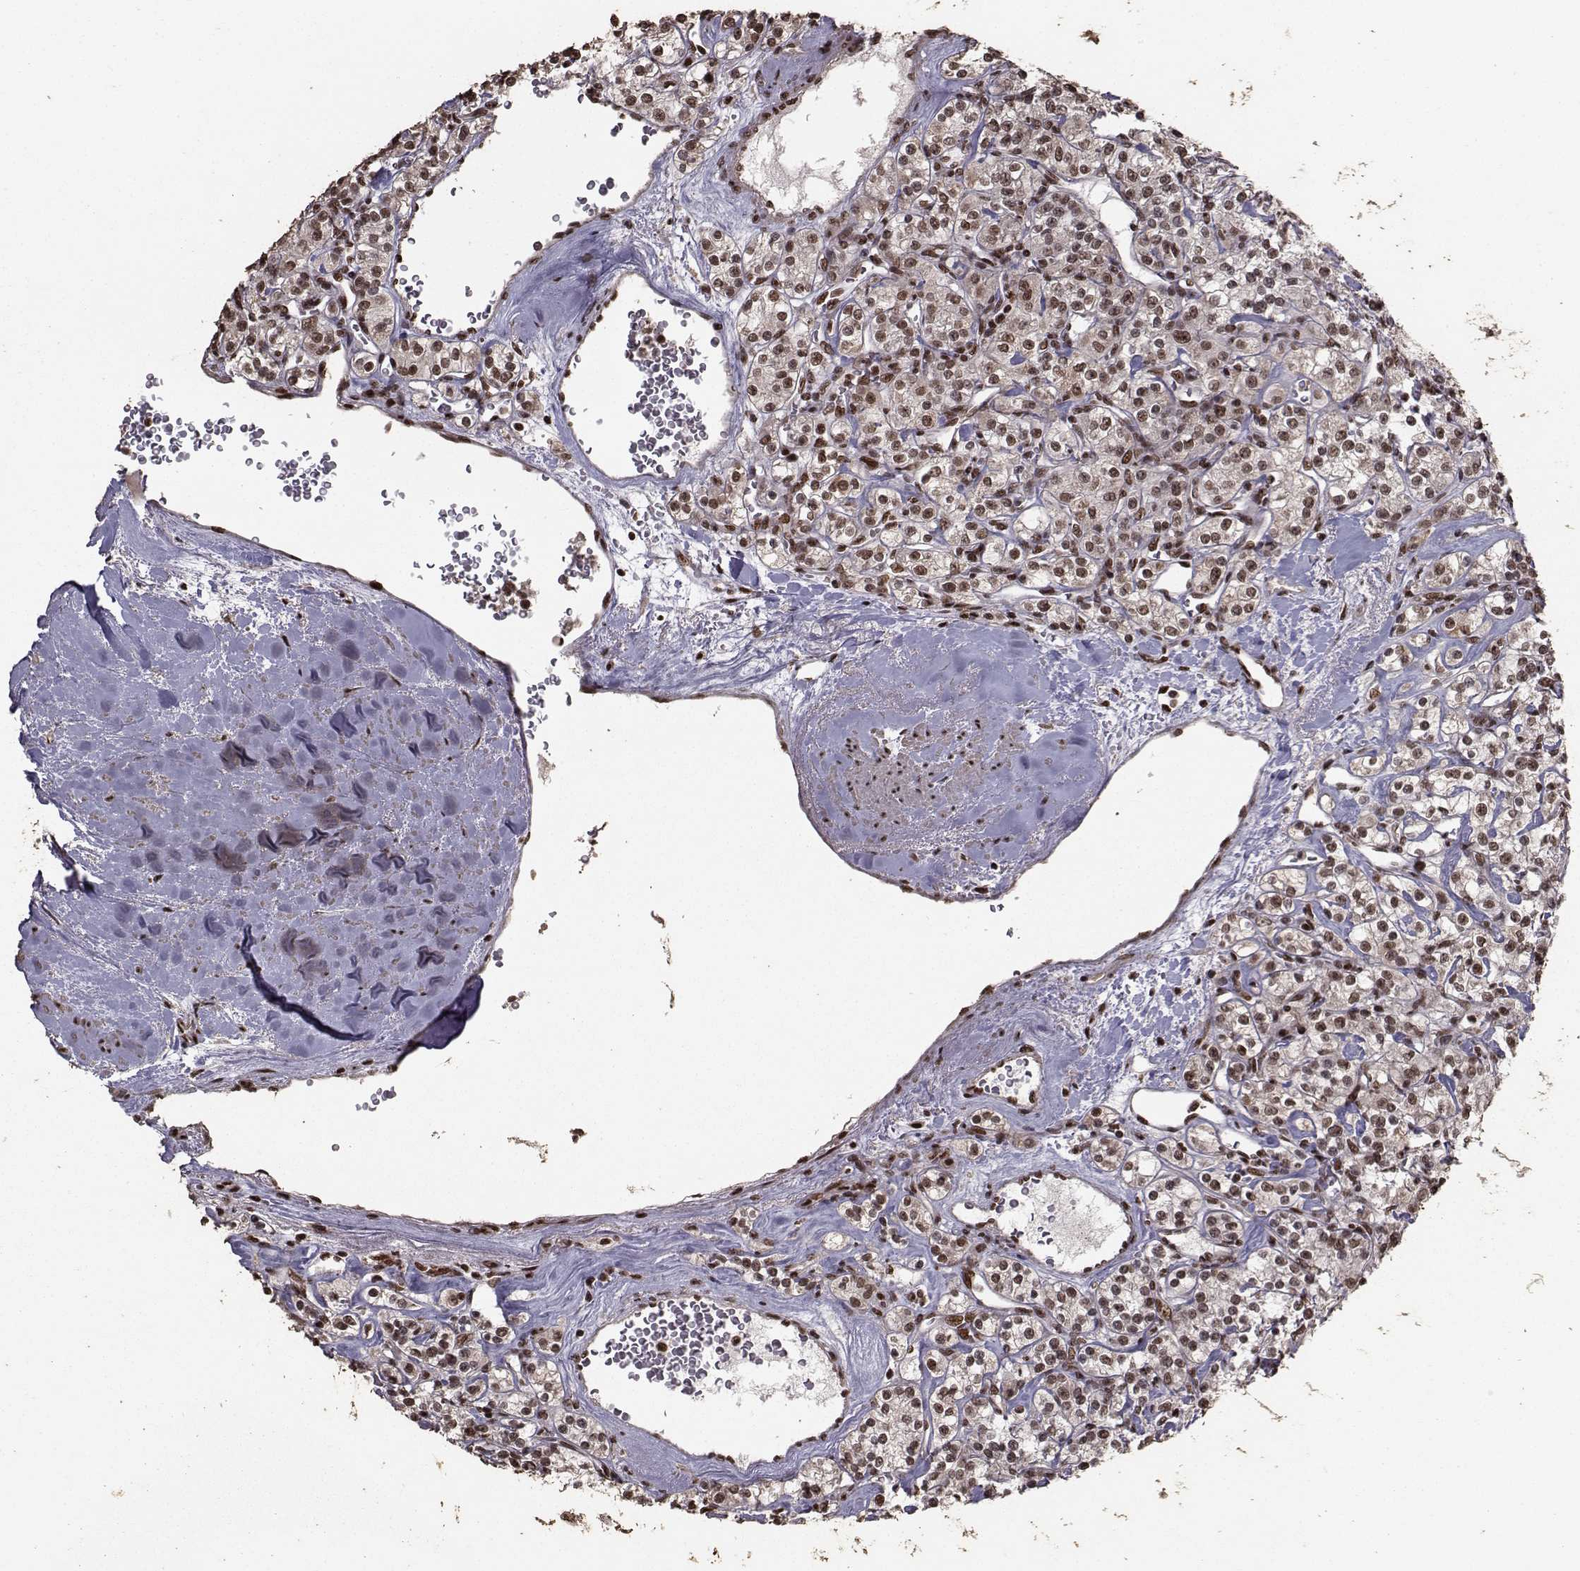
{"staining": {"intensity": "strong", "quantity": ">75%", "location": "cytoplasmic/membranous,nuclear"}, "tissue": "renal cancer", "cell_type": "Tumor cells", "image_type": "cancer", "snomed": [{"axis": "morphology", "description": "Adenocarcinoma, NOS"}, {"axis": "topography", "description": "Kidney"}], "caption": "Protein expression analysis of renal adenocarcinoma demonstrates strong cytoplasmic/membranous and nuclear staining in approximately >75% of tumor cells. (brown staining indicates protein expression, while blue staining denotes nuclei).", "gene": "SF1", "patient": {"sex": "male", "age": 77}}